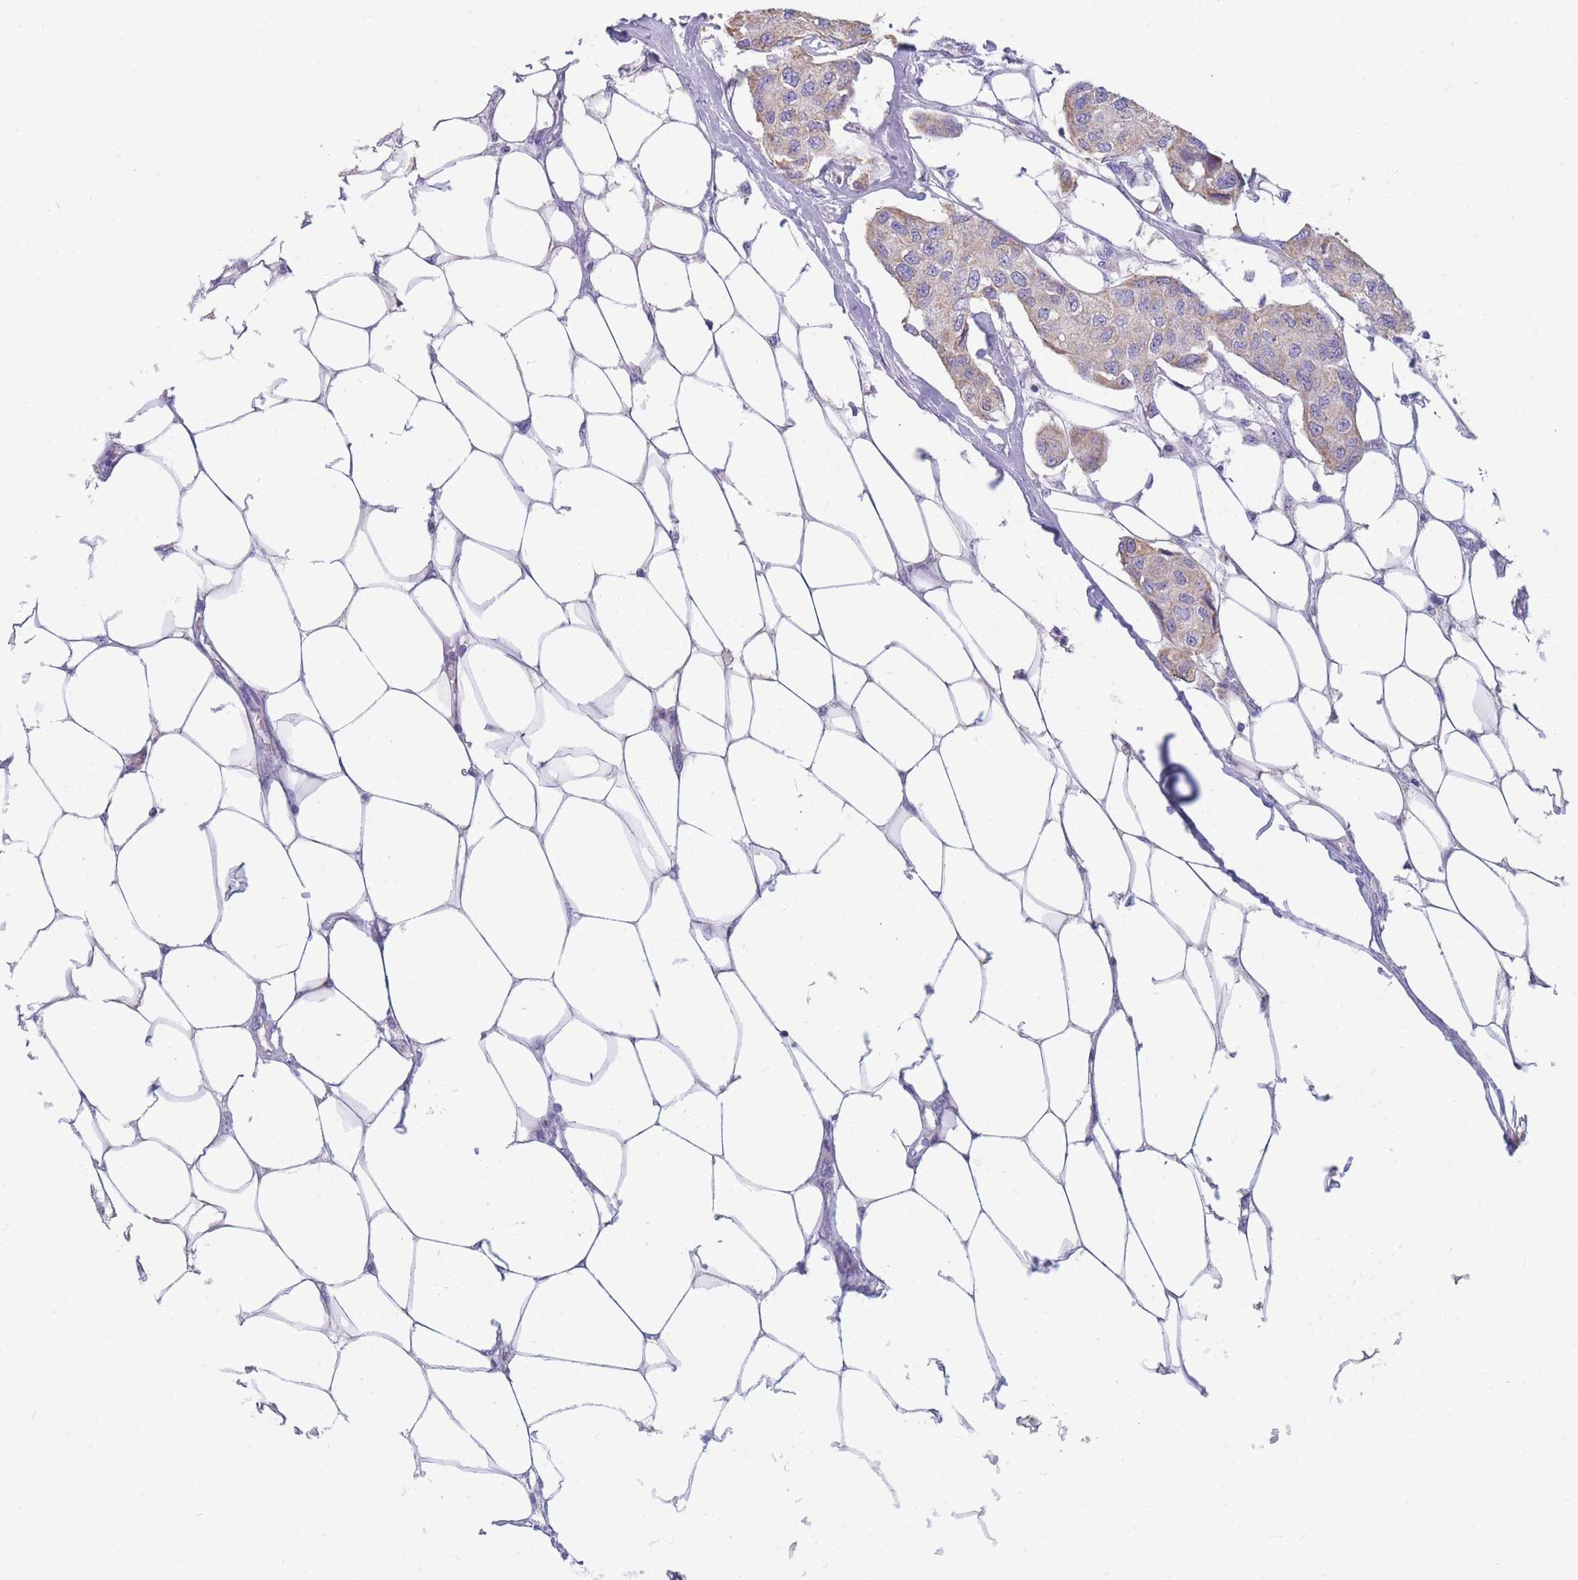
{"staining": {"intensity": "moderate", "quantity": "25%-75%", "location": "cytoplasmic/membranous"}, "tissue": "breast cancer", "cell_type": "Tumor cells", "image_type": "cancer", "snomed": [{"axis": "morphology", "description": "Duct carcinoma"}, {"axis": "topography", "description": "Breast"}, {"axis": "topography", "description": "Lymph node"}], "caption": "IHC (DAB (3,3'-diaminobenzidine)) staining of intraductal carcinoma (breast) reveals moderate cytoplasmic/membranous protein staining in about 25%-75% of tumor cells.", "gene": "DHRS11", "patient": {"sex": "female", "age": 80}}